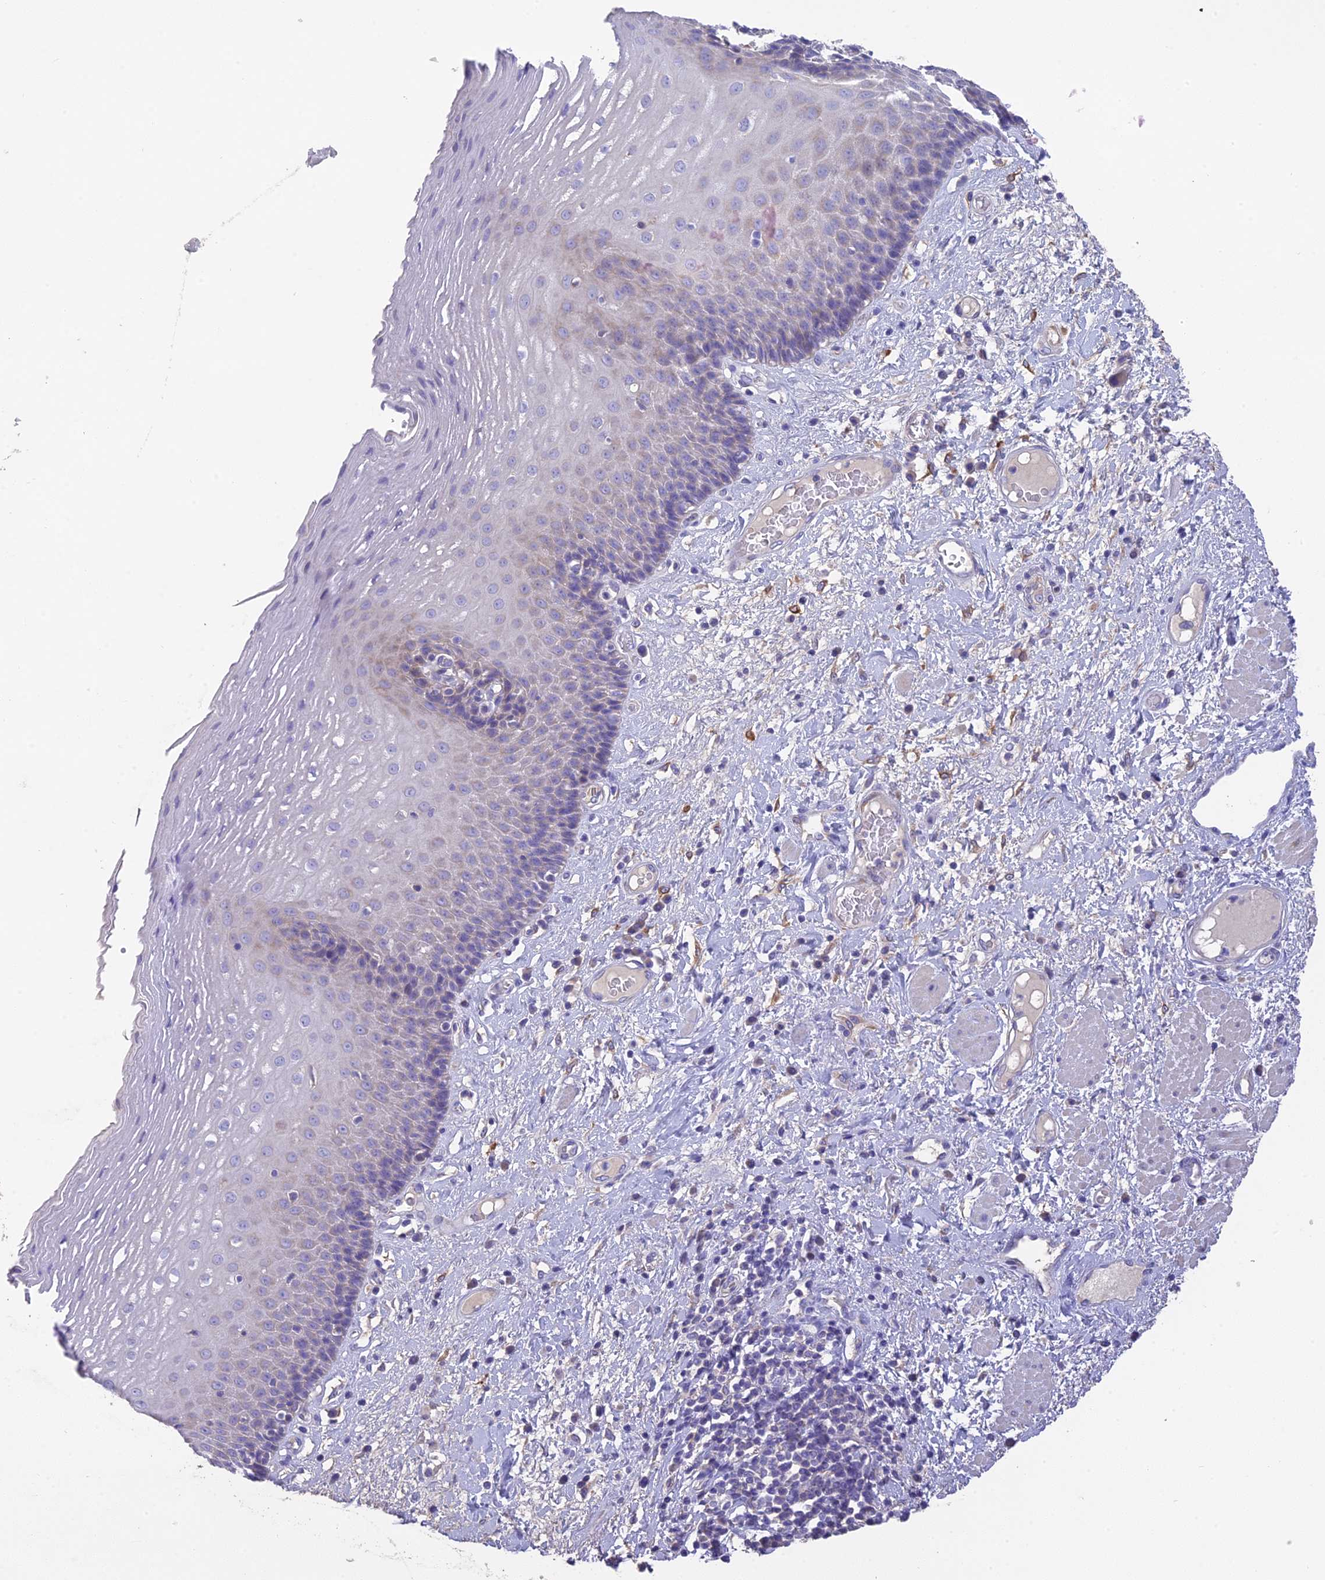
{"staining": {"intensity": "negative", "quantity": "none", "location": "none"}, "tissue": "esophagus", "cell_type": "Squamous epithelial cells", "image_type": "normal", "snomed": [{"axis": "morphology", "description": "Normal tissue, NOS"}, {"axis": "morphology", "description": "Adenocarcinoma, NOS"}, {"axis": "topography", "description": "Esophagus"}], "caption": "High magnification brightfield microscopy of benign esophagus stained with DAB (brown) and counterstained with hematoxylin (blue): squamous epithelial cells show no significant expression.", "gene": "HSD17B2", "patient": {"sex": "male", "age": 62}}